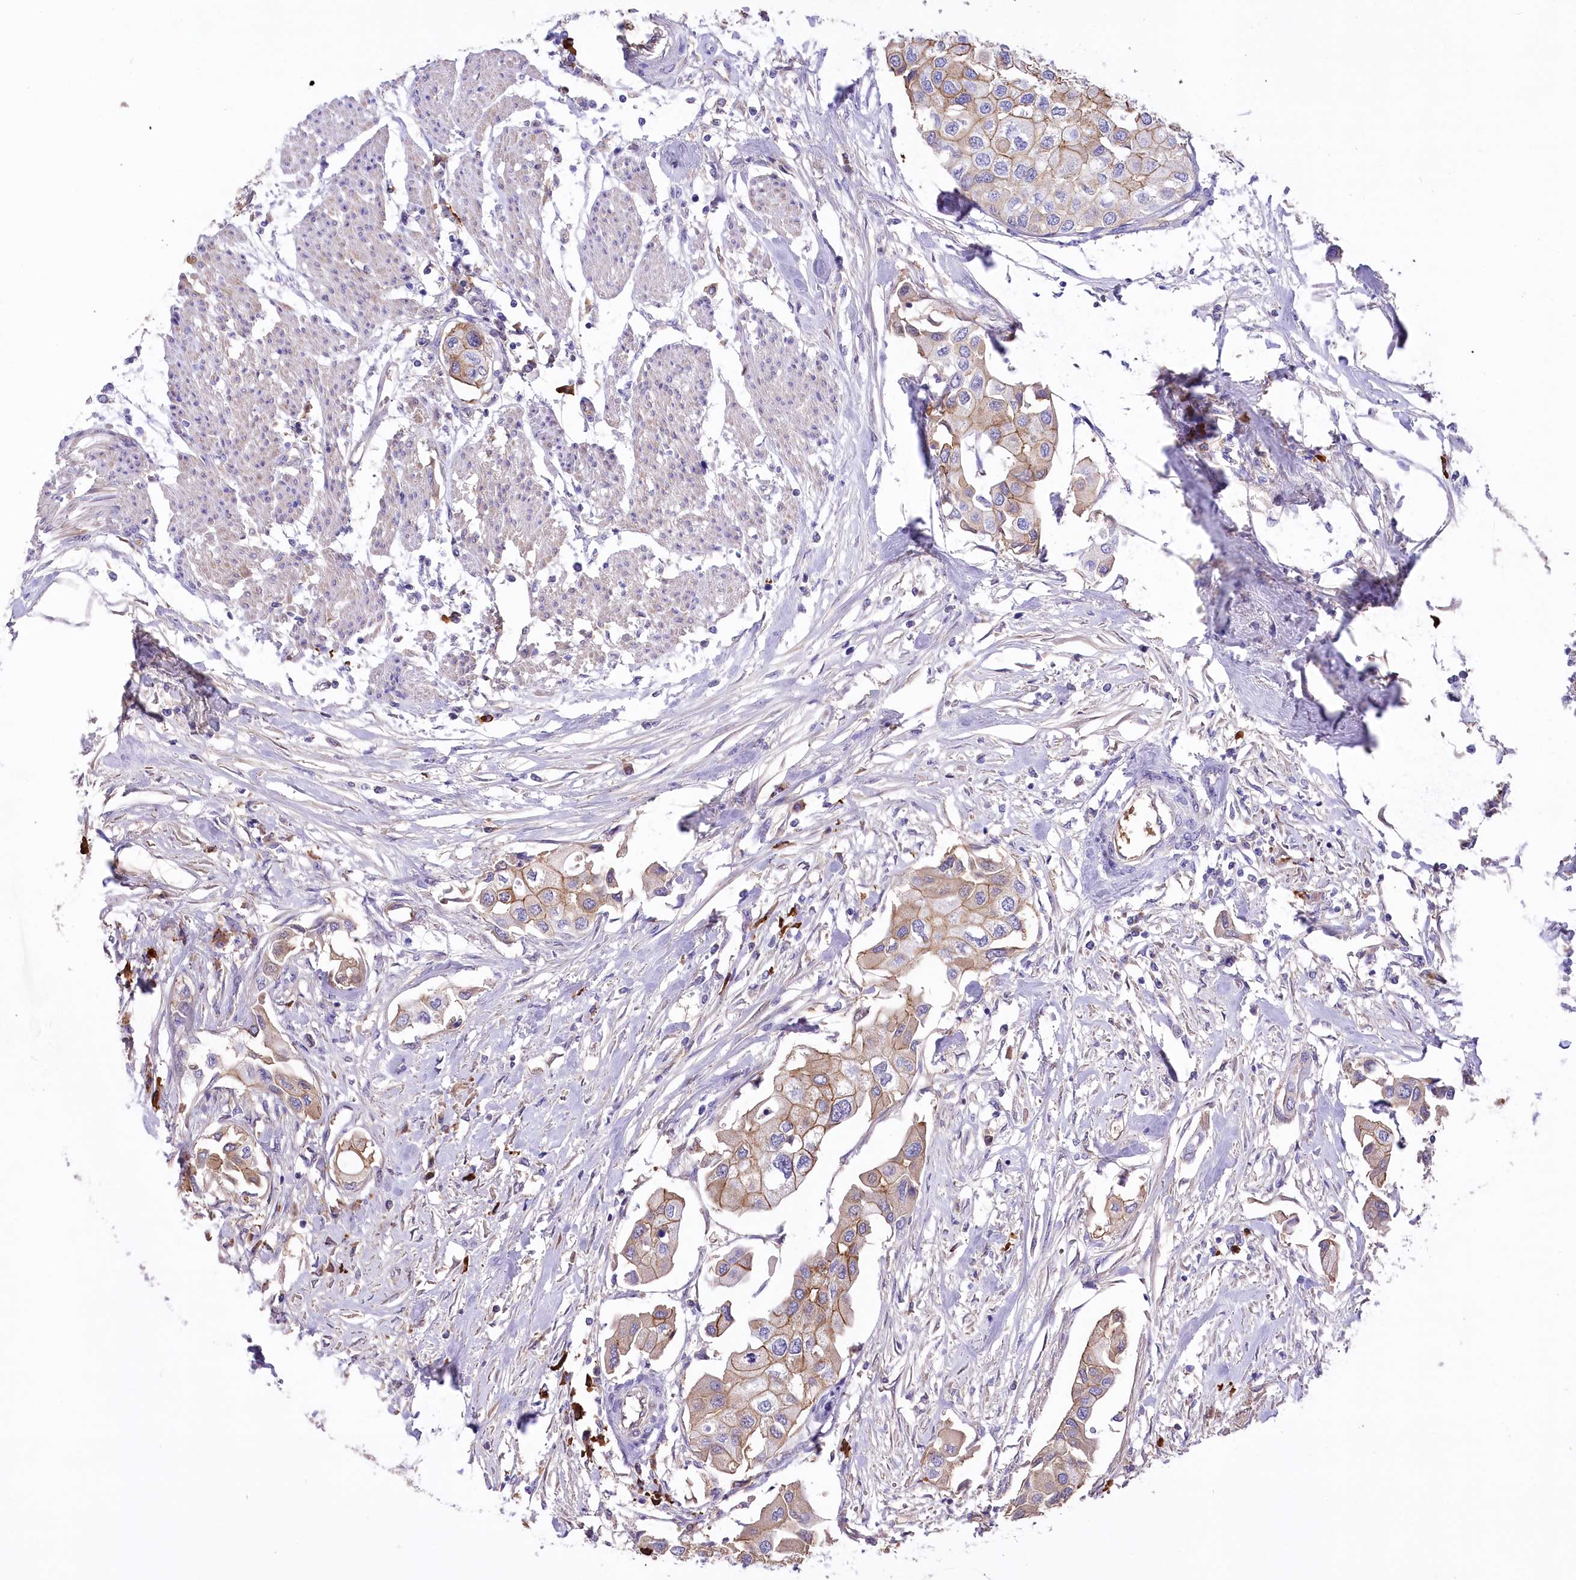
{"staining": {"intensity": "moderate", "quantity": ">75%", "location": "cytoplasmic/membranous"}, "tissue": "urothelial cancer", "cell_type": "Tumor cells", "image_type": "cancer", "snomed": [{"axis": "morphology", "description": "Urothelial carcinoma, High grade"}, {"axis": "topography", "description": "Urinary bladder"}], "caption": "A high-resolution photomicrograph shows IHC staining of high-grade urothelial carcinoma, which shows moderate cytoplasmic/membranous expression in approximately >75% of tumor cells. (brown staining indicates protein expression, while blue staining denotes nuclei).", "gene": "CEP164", "patient": {"sex": "male", "age": 64}}